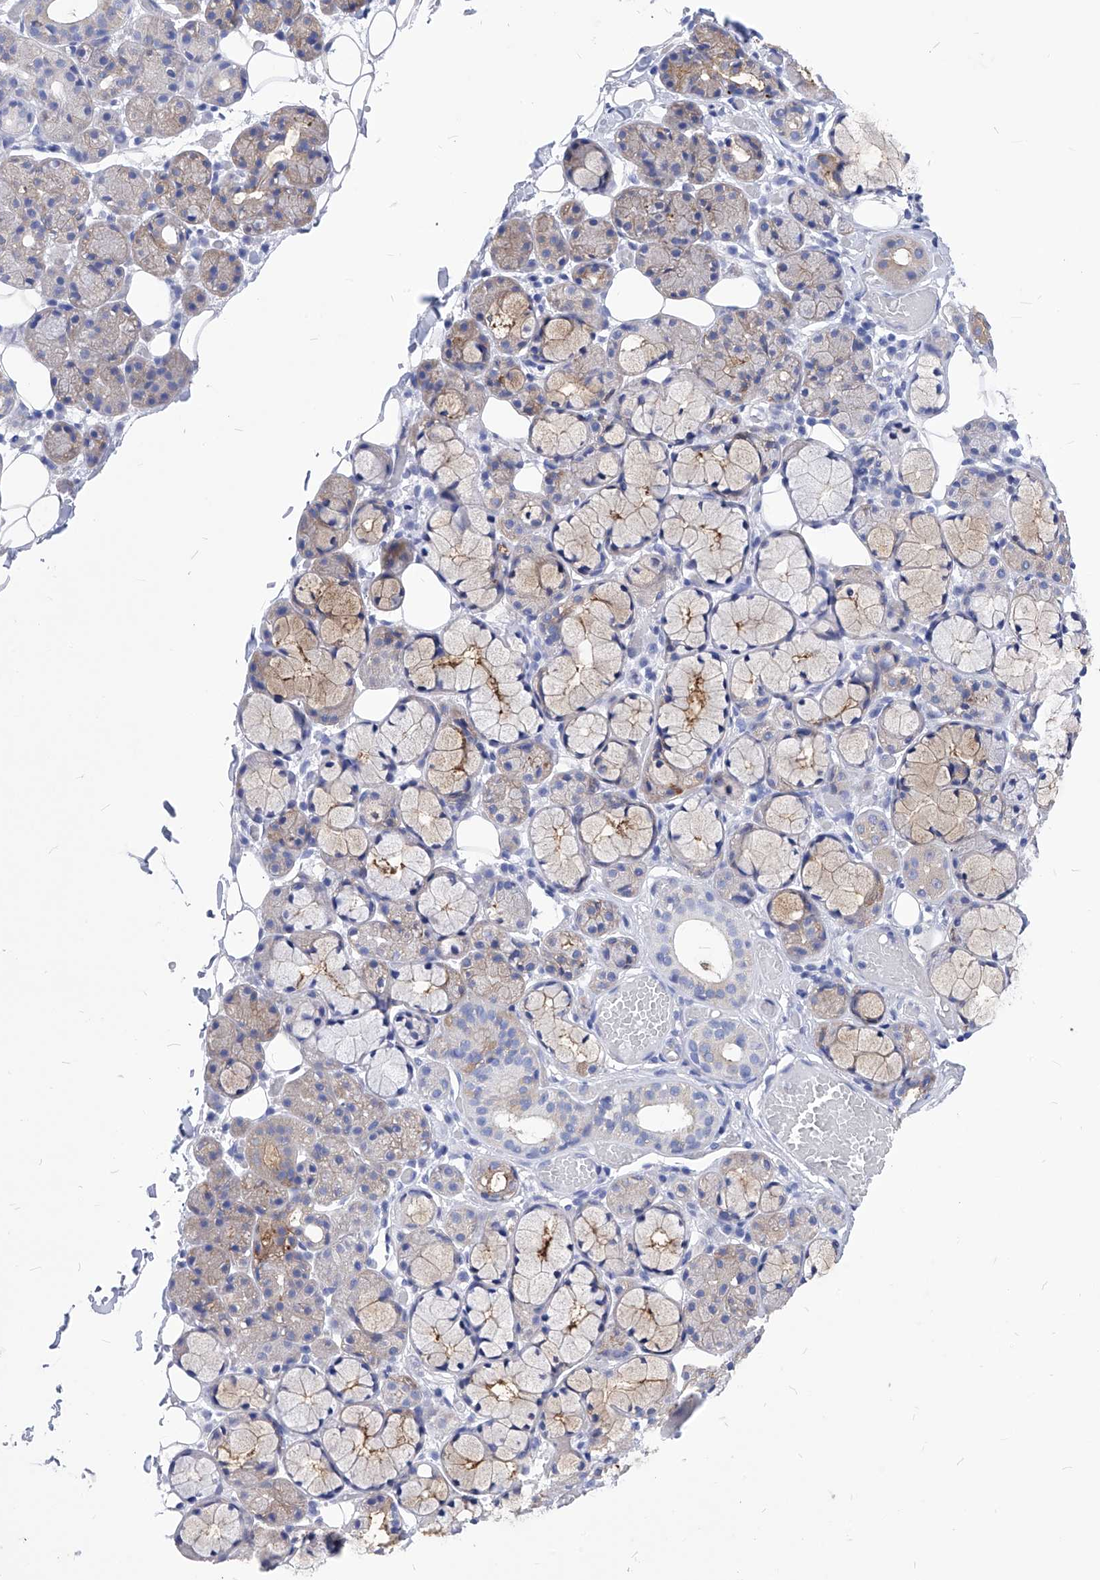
{"staining": {"intensity": "weak", "quantity": "<25%", "location": "cytoplasmic/membranous"}, "tissue": "salivary gland", "cell_type": "Glandular cells", "image_type": "normal", "snomed": [{"axis": "morphology", "description": "Normal tissue, NOS"}, {"axis": "topography", "description": "Salivary gland"}], "caption": "Immunohistochemistry (IHC) image of normal human salivary gland stained for a protein (brown), which demonstrates no expression in glandular cells. (Stains: DAB IHC with hematoxylin counter stain, Microscopy: brightfield microscopy at high magnification).", "gene": "XPNPEP1", "patient": {"sex": "male", "age": 63}}